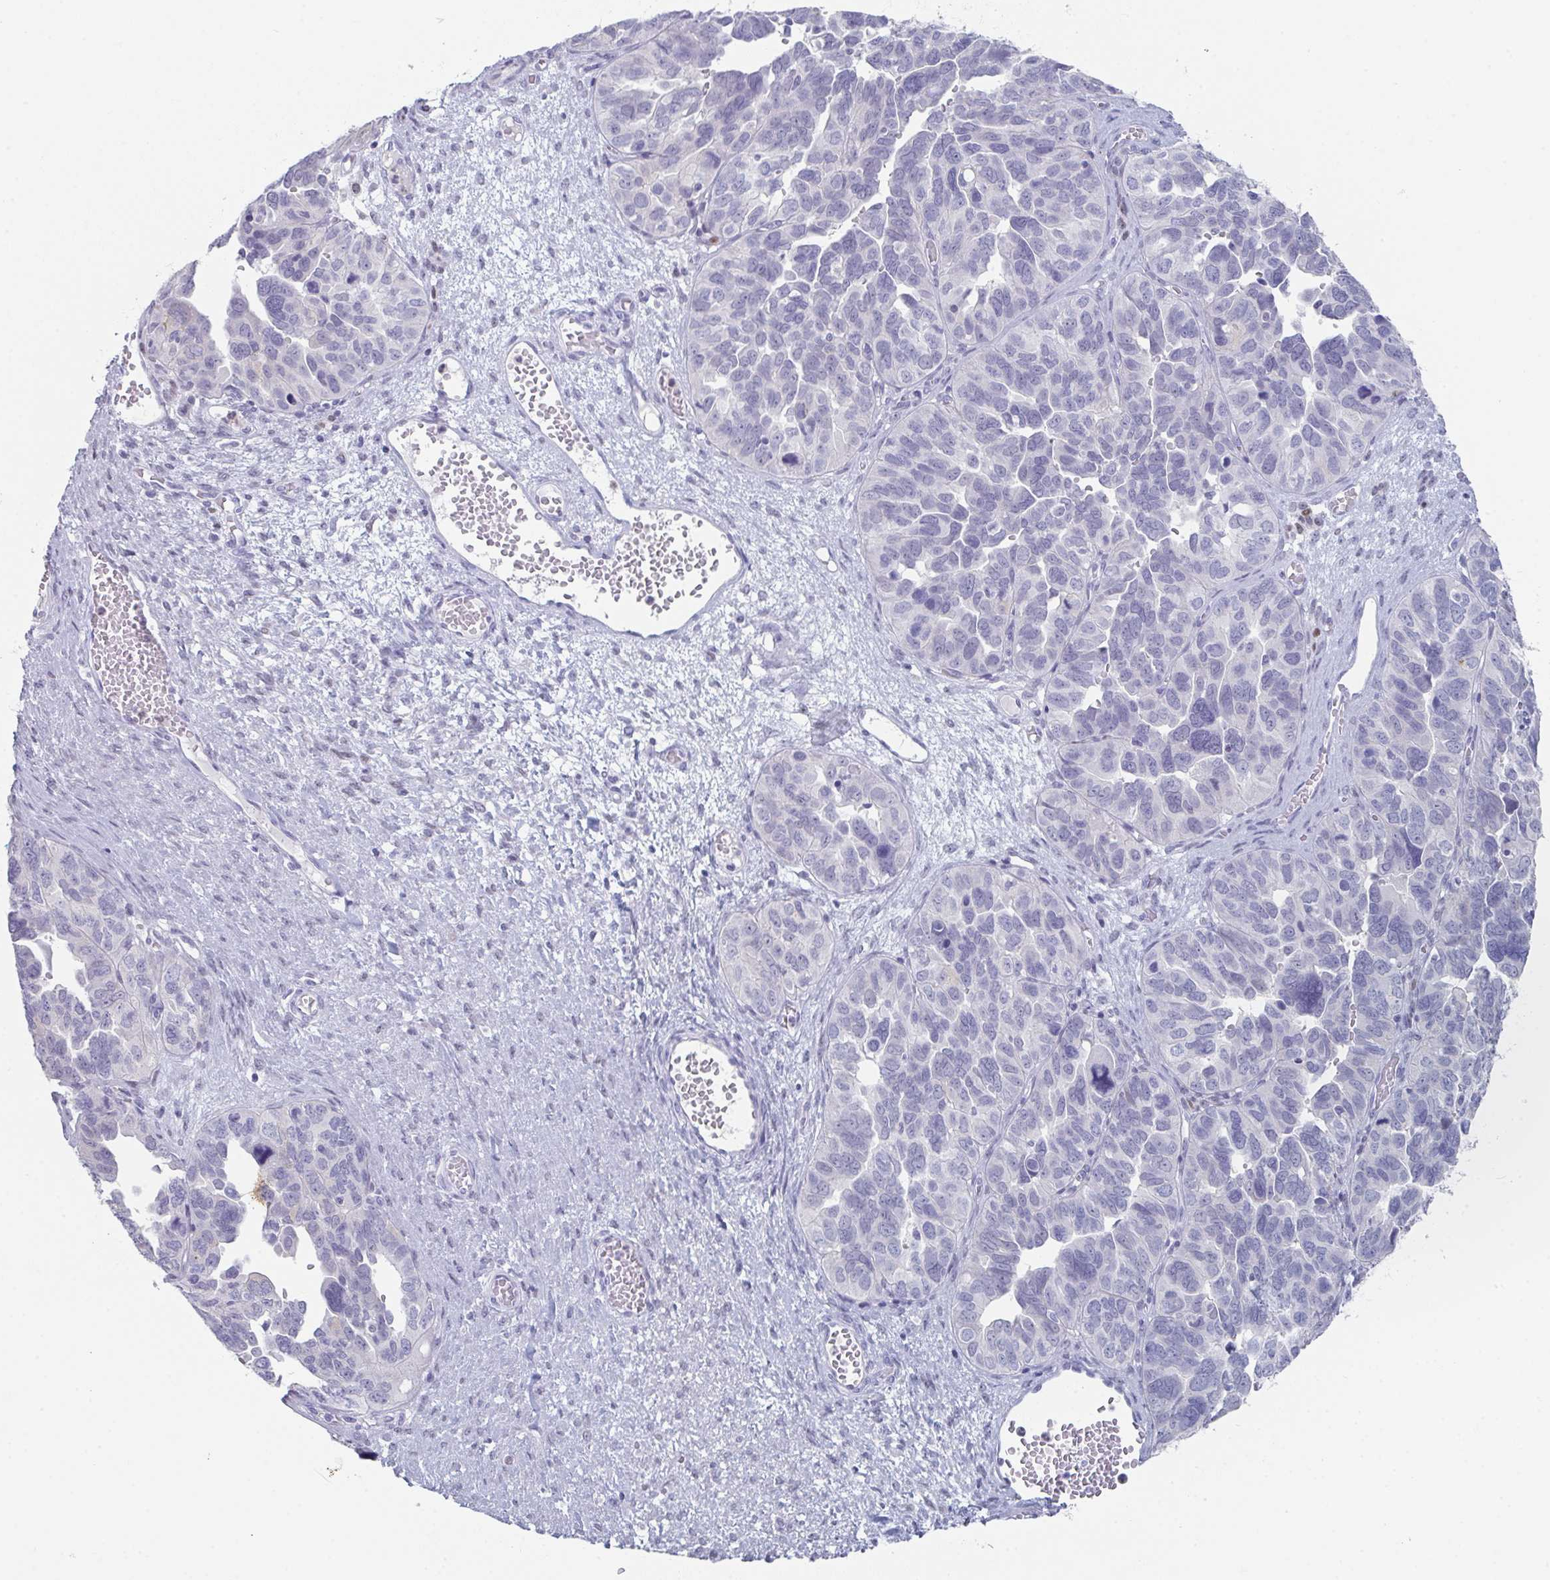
{"staining": {"intensity": "negative", "quantity": "none", "location": "none"}, "tissue": "ovarian cancer", "cell_type": "Tumor cells", "image_type": "cancer", "snomed": [{"axis": "morphology", "description": "Cystadenocarcinoma, serous, NOS"}, {"axis": "topography", "description": "Ovary"}], "caption": "High power microscopy photomicrograph of an immunohistochemistry (IHC) photomicrograph of ovarian serous cystadenocarcinoma, revealing no significant expression in tumor cells.", "gene": "RUBCN", "patient": {"sex": "female", "age": 64}}